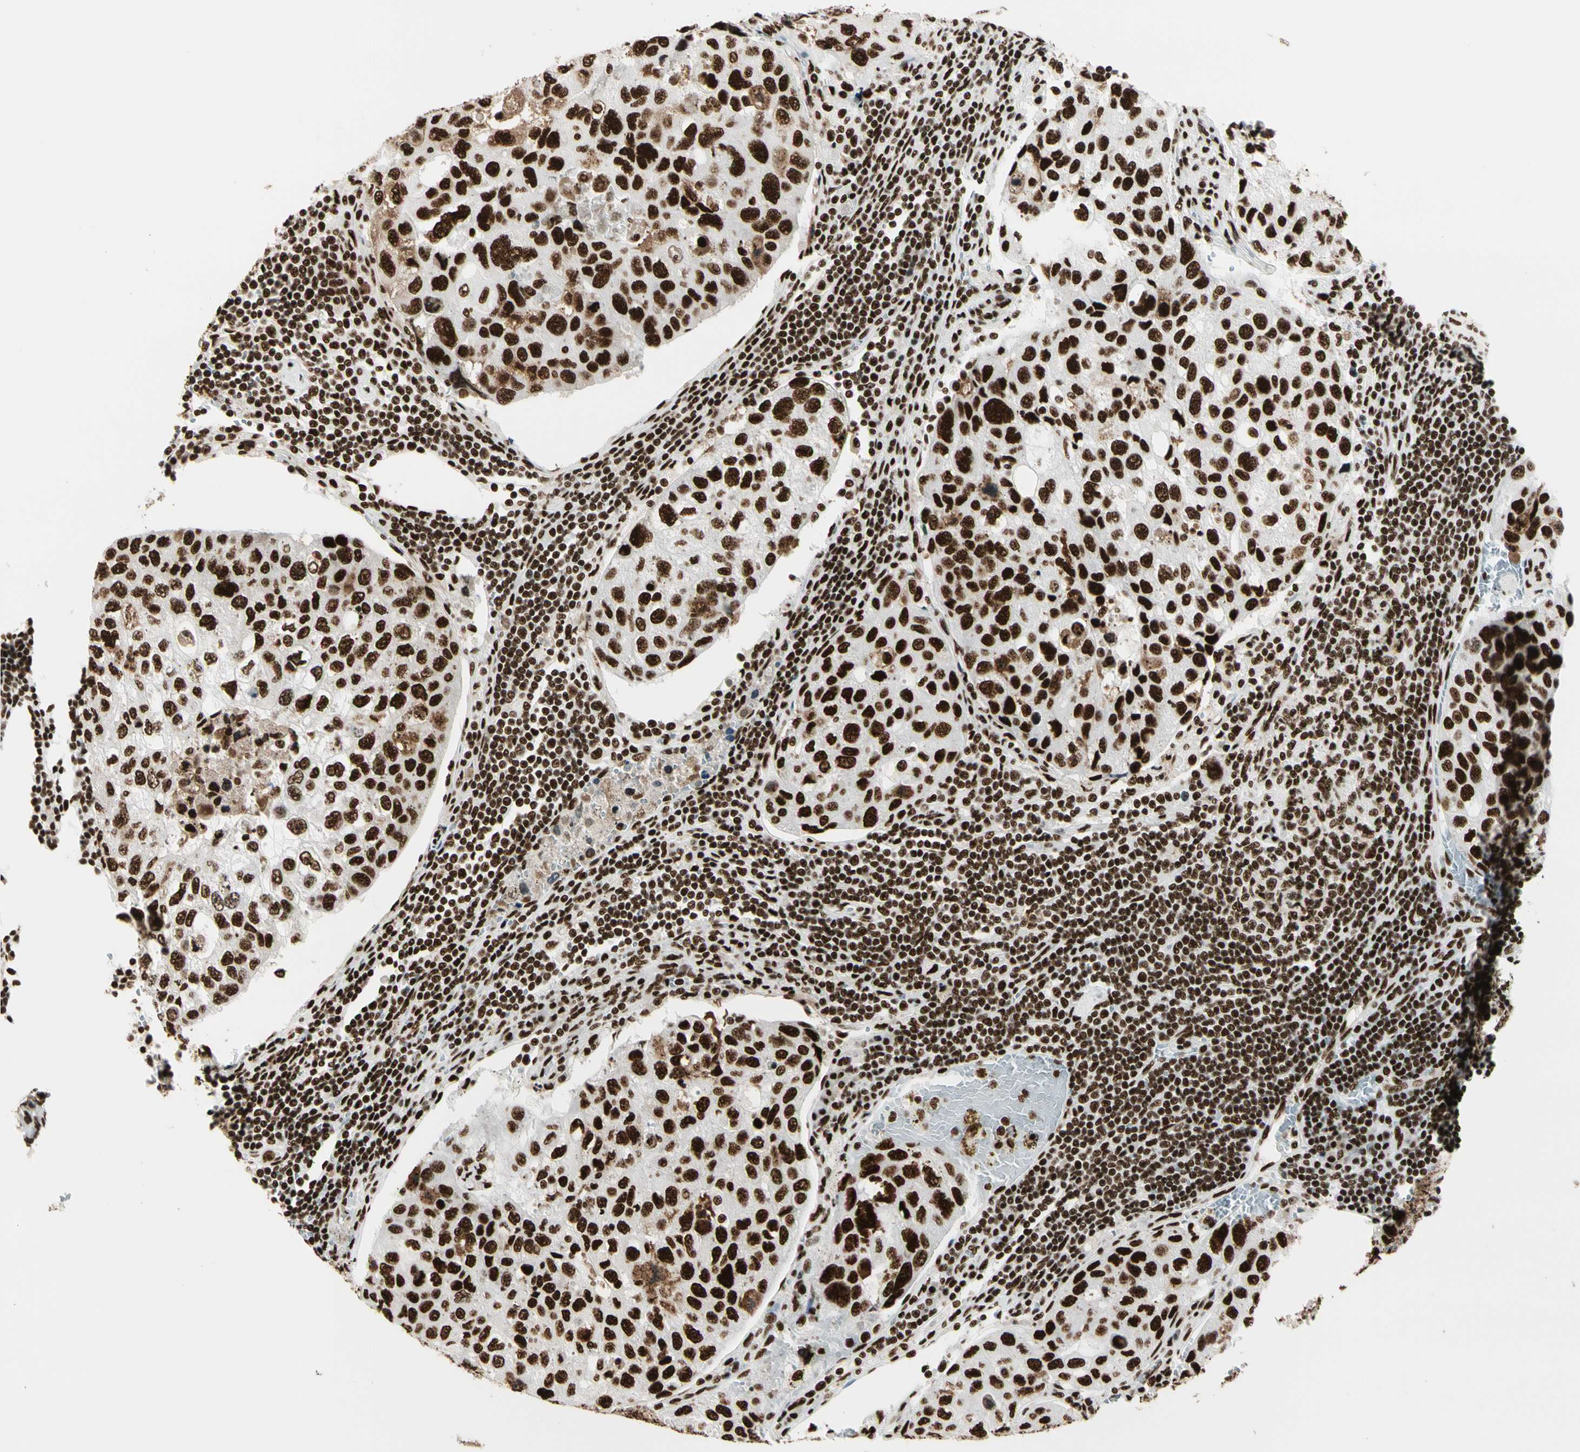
{"staining": {"intensity": "strong", "quantity": ">75%", "location": "nuclear"}, "tissue": "urothelial cancer", "cell_type": "Tumor cells", "image_type": "cancer", "snomed": [{"axis": "morphology", "description": "Urothelial carcinoma, High grade"}, {"axis": "topography", "description": "Lymph node"}, {"axis": "topography", "description": "Urinary bladder"}], "caption": "Protein expression analysis of urothelial cancer demonstrates strong nuclear staining in approximately >75% of tumor cells. The staining was performed using DAB (3,3'-diaminobenzidine), with brown indicating positive protein expression. Nuclei are stained blue with hematoxylin.", "gene": "CCAR1", "patient": {"sex": "male", "age": 51}}